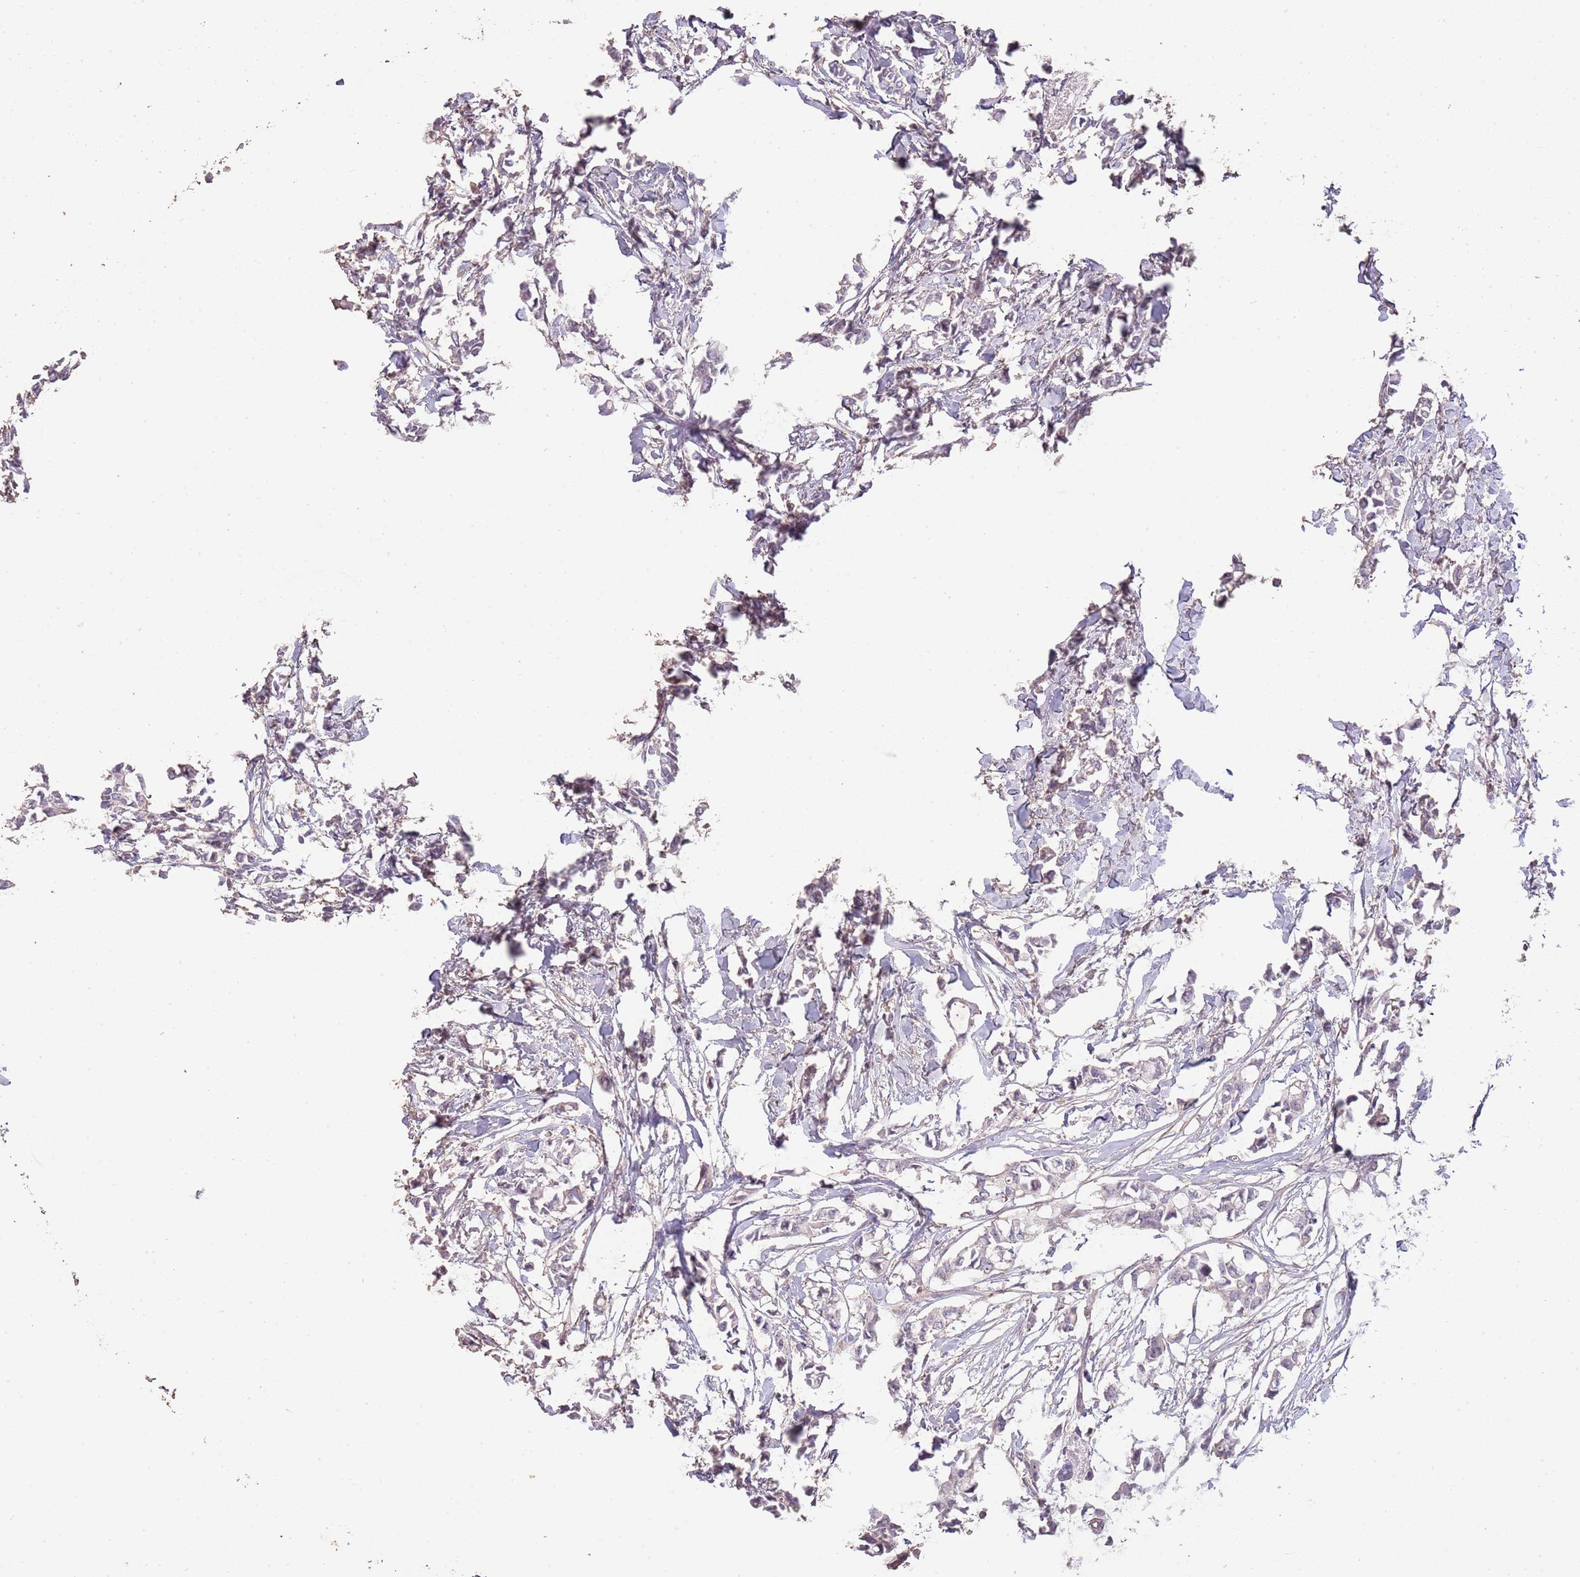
{"staining": {"intensity": "negative", "quantity": "none", "location": "none"}, "tissue": "breast cancer", "cell_type": "Tumor cells", "image_type": "cancer", "snomed": [{"axis": "morphology", "description": "Duct carcinoma"}, {"axis": "topography", "description": "Breast"}], "caption": "Immunohistochemical staining of human breast cancer exhibits no significant expression in tumor cells. The staining is performed using DAB (3,3'-diaminobenzidine) brown chromogen with nuclei counter-stained in using hematoxylin.", "gene": "ADTRP", "patient": {"sex": "female", "age": 41}}